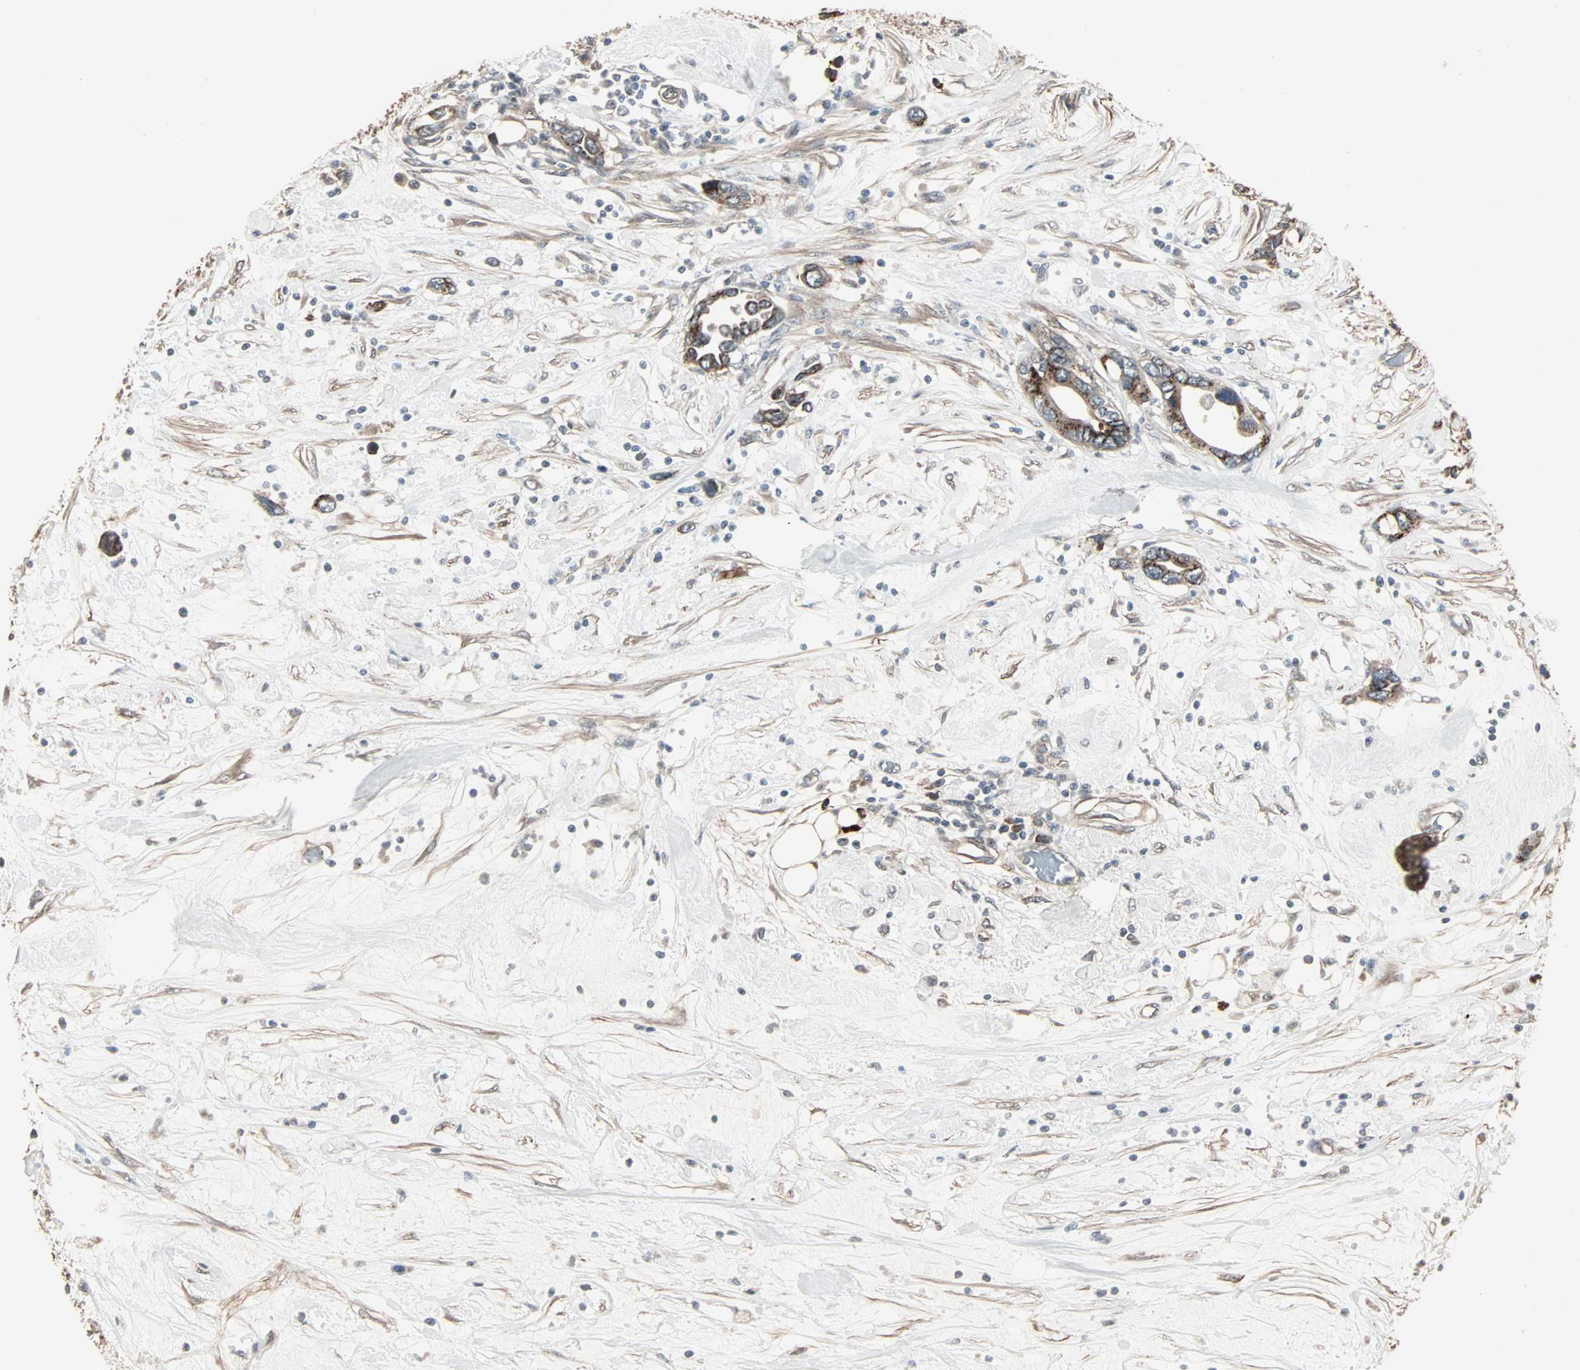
{"staining": {"intensity": "strong", "quantity": ">75%", "location": "cytoplasmic/membranous"}, "tissue": "pancreatic cancer", "cell_type": "Tumor cells", "image_type": "cancer", "snomed": [{"axis": "morphology", "description": "Adenocarcinoma, NOS"}, {"axis": "topography", "description": "Pancreas"}], "caption": "A high amount of strong cytoplasmic/membranous staining is identified in approximately >75% of tumor cells in pancreatic cancer (adenocarcinoma) tissue.", "gene": "GALNT3", "patient": {"sex": "female", "age": 57}}